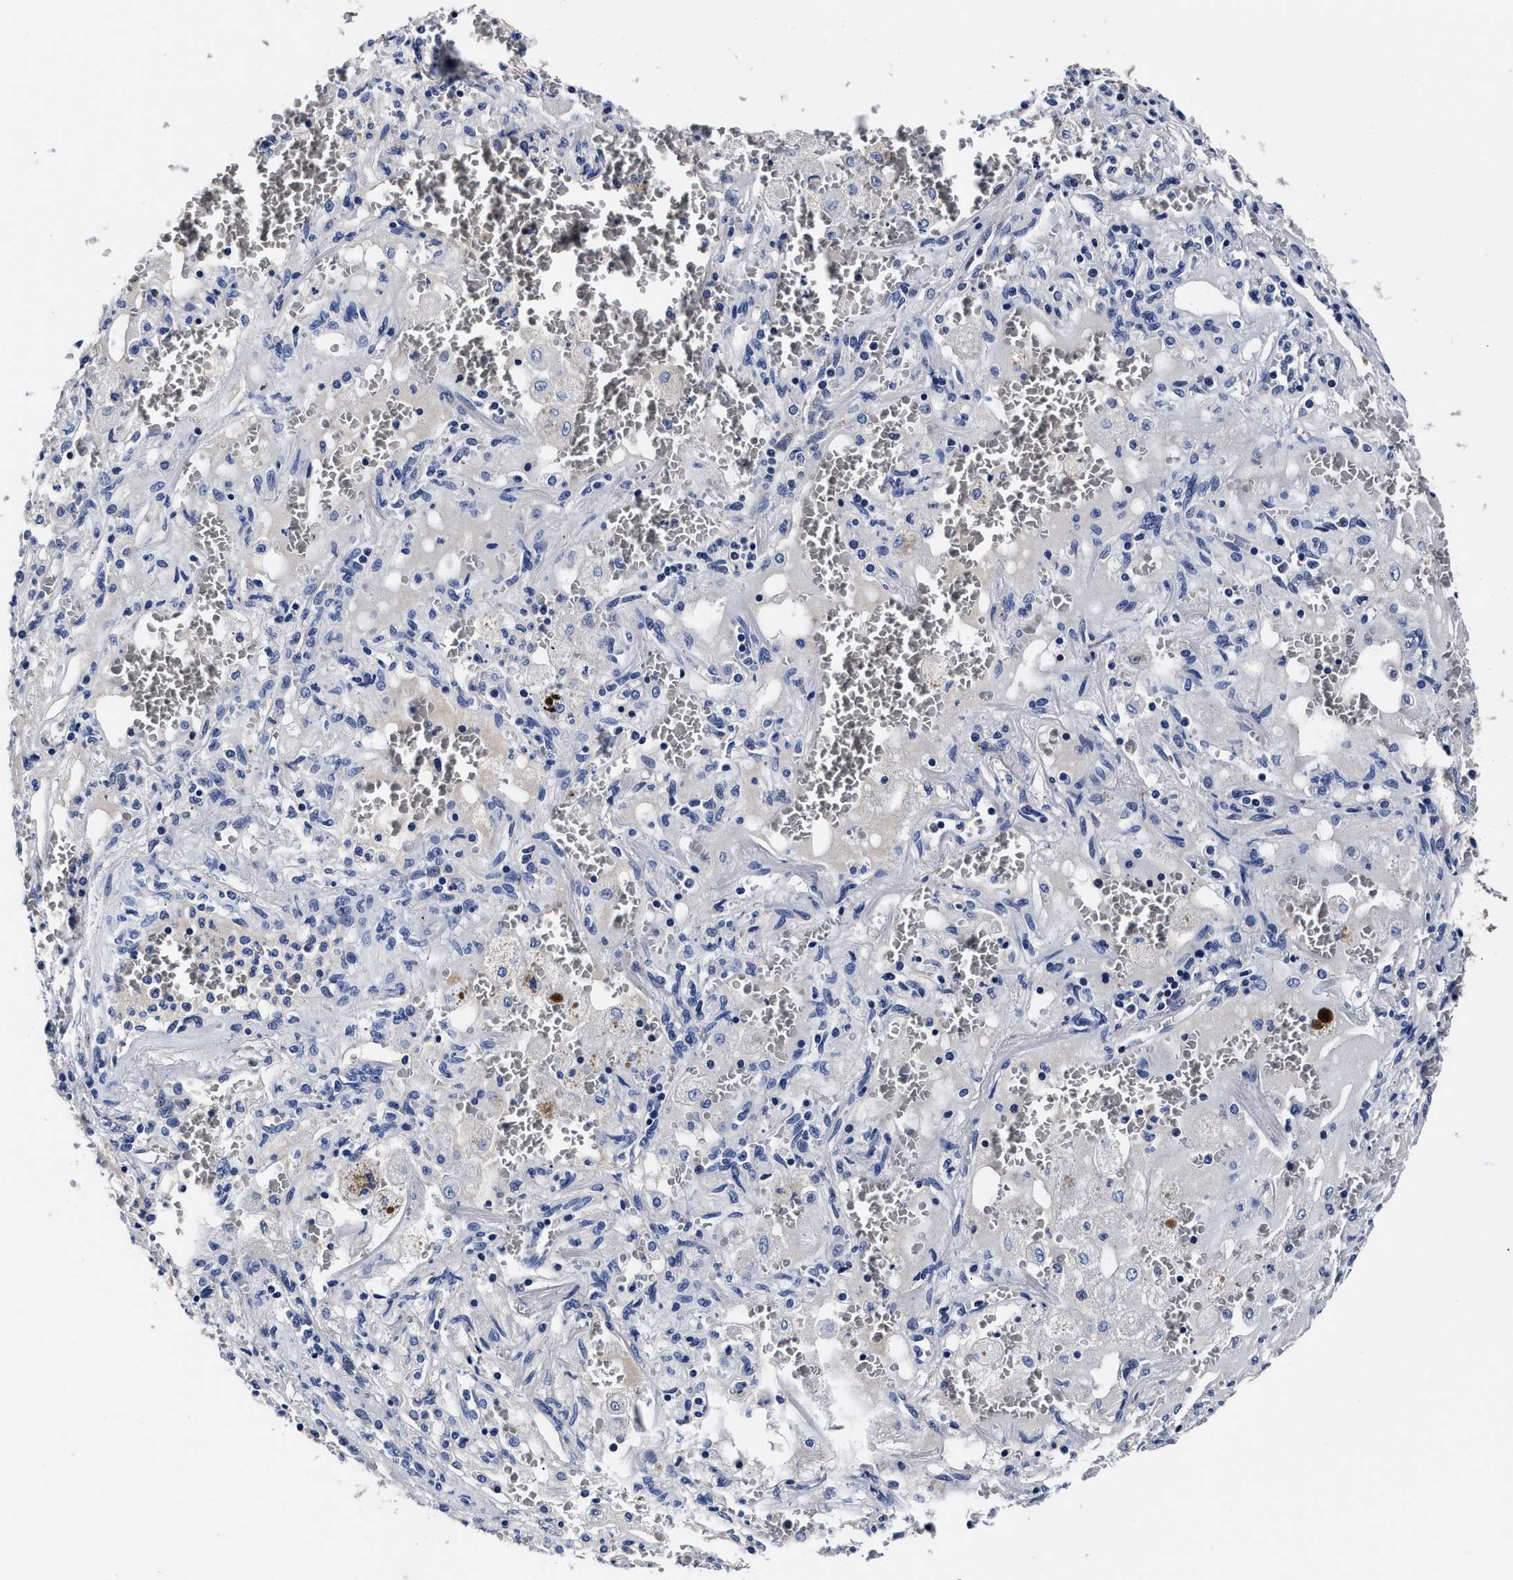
{"staining": {"intensity": "negative", "quantity": "none", "location": "none"}, "tissue": "lung cancer", "cell_type": "Tumor cells", "image_type": "cancer", "snomed": [{"axis": "morphology", "description": "Squamous cell carcinoma, NOS"}, {"axis": "topography", "description": "Lung"}], "caption": "High power microscopy image of an immunohistochemistry image of lung cancer, revealing no significant expression in tumor cells.", "gene": "OLFML2A", "patient": {"sex": "male", "age": 61}}